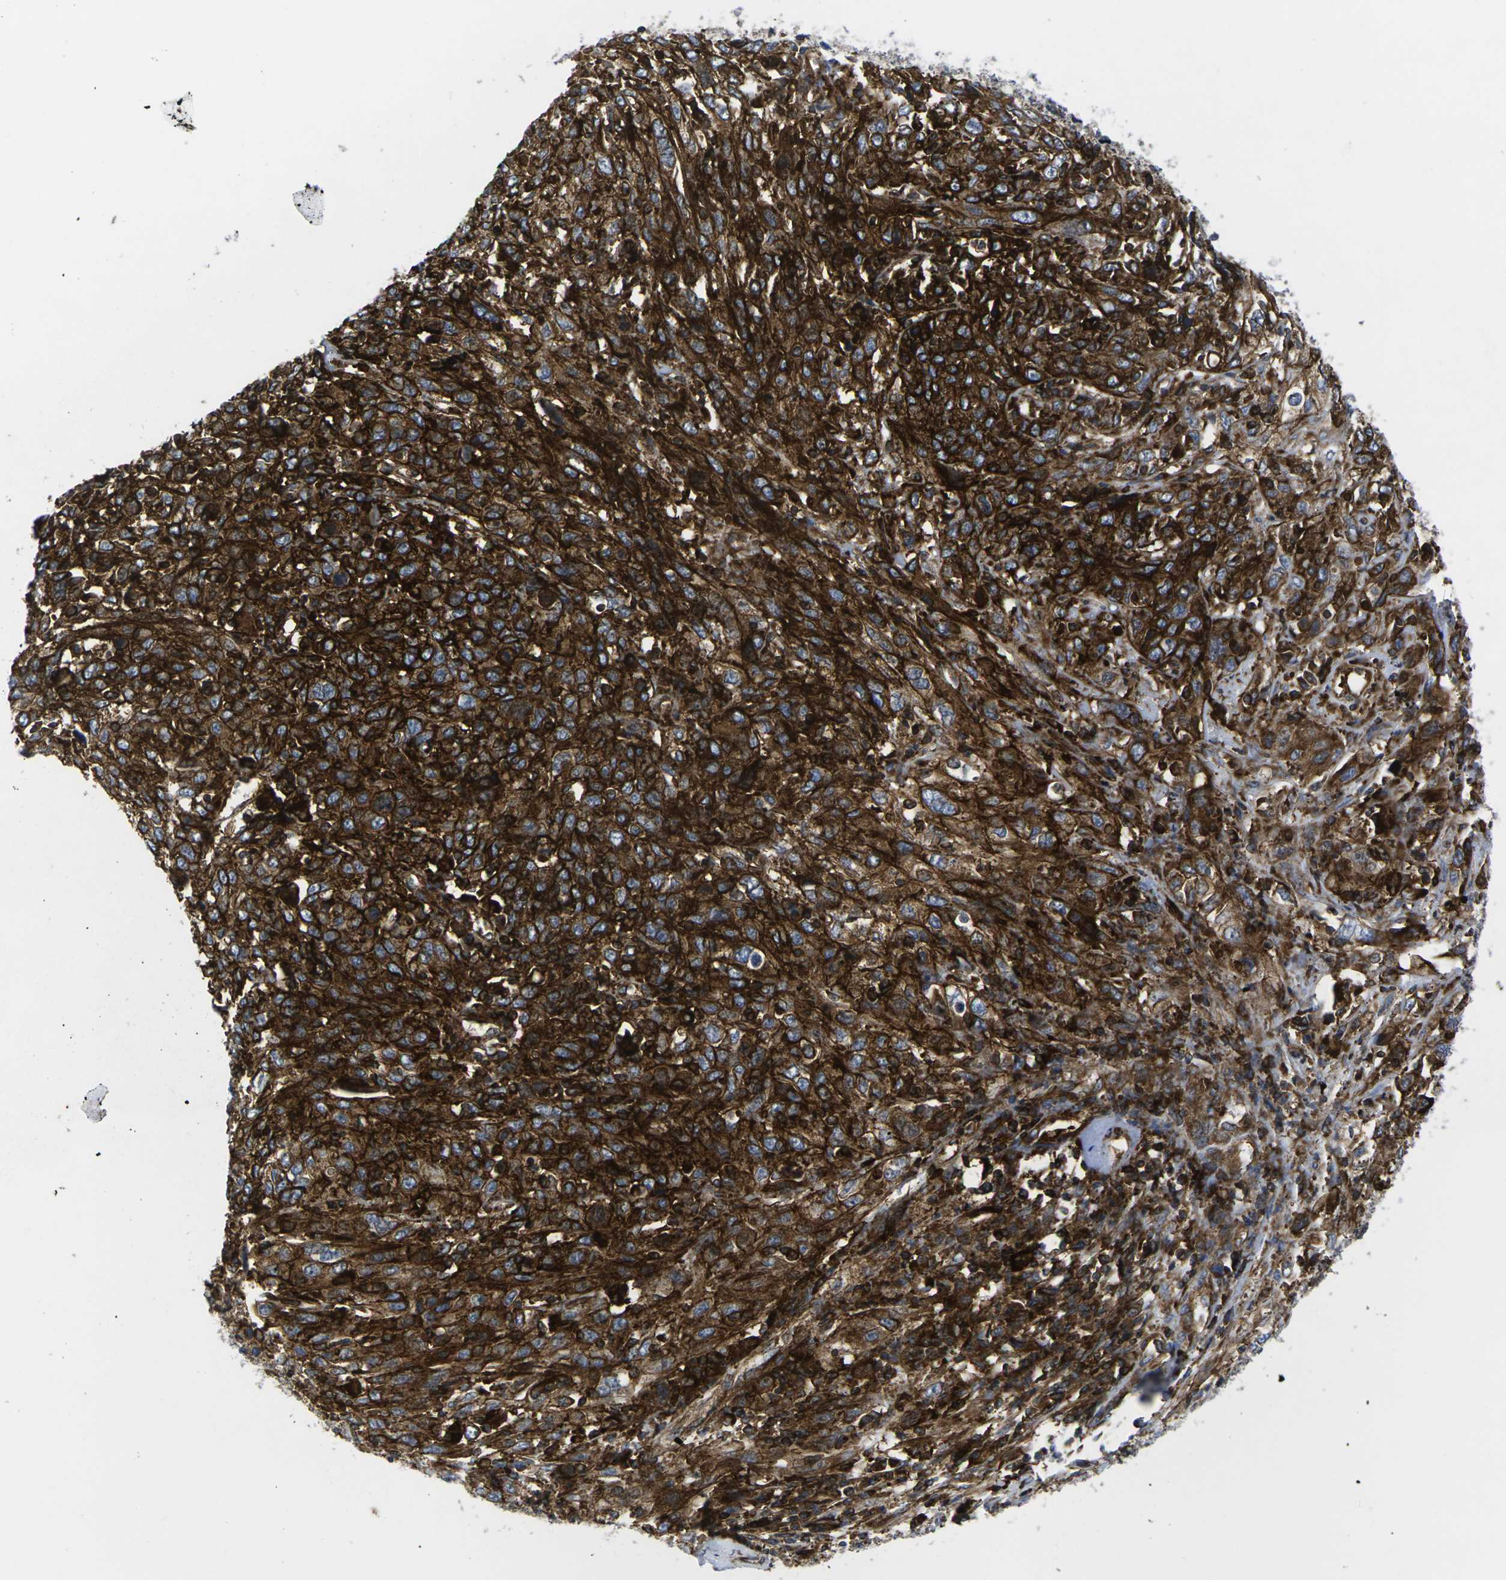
{"staining": {"intensity": "strong", "quantity": ">75%", "location": "cytoplasmic/membranous"}, "tissue": "cervical cancer", "cell_type": "Tumor cells", "image_type": "cancer", "snomed": [{"axis": "morphology", "description": "Squamous cell carcinoma, NOS"}, {"axis": "topography", "description": "Cervix"}], "caption": "A micrograph of cervical cancer stained for a protein shows strong cytoplasmic/membranous brown staining in tumor cells.", "gene": "IQGAP1", "patient": {"sex": "female", "age": 46}}